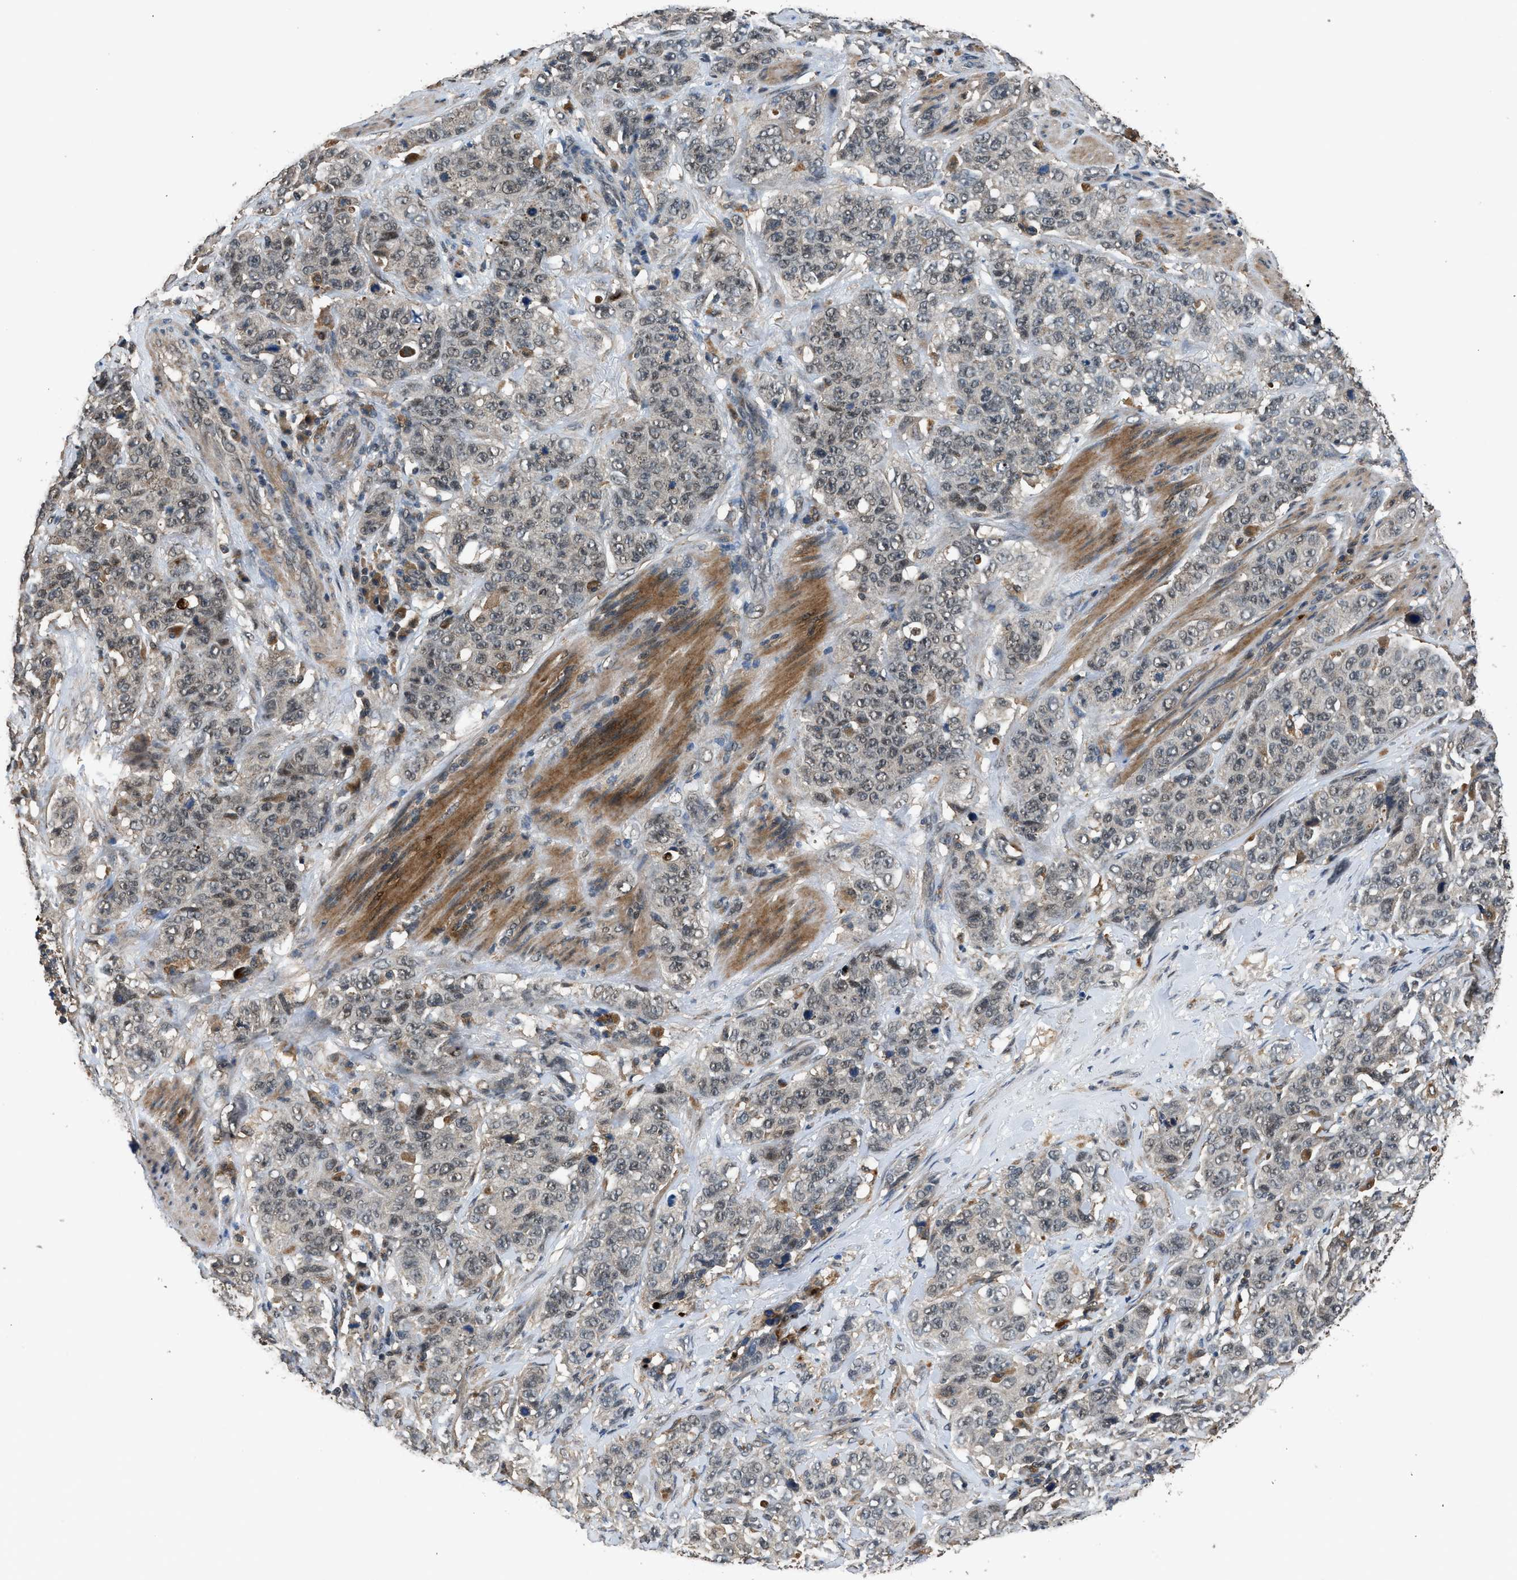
{"staining": {"intensity": "weak", "quantity": "<25%", "location": "nuclear"}, "tissue": "stomach cancer", "cell_type": "Tumor cells", "image_type": "cancer", "snomed": [{"axis": "morphology", "description": "Adenocarcinoma, NOS"}, {"axis": "topography", "description": "Stomach"}], "caption": "The photomicrograph exhibits no staining of tumor cells in stomach cancer (adenocarcinoma). Brightfield microscopy of immunohistochemistry stained with DAB (brown) and hematoxylin (blue), captured at high magnification.", "gene": "SLC15A4", "patient": {"sex": "male", "age": 48}}